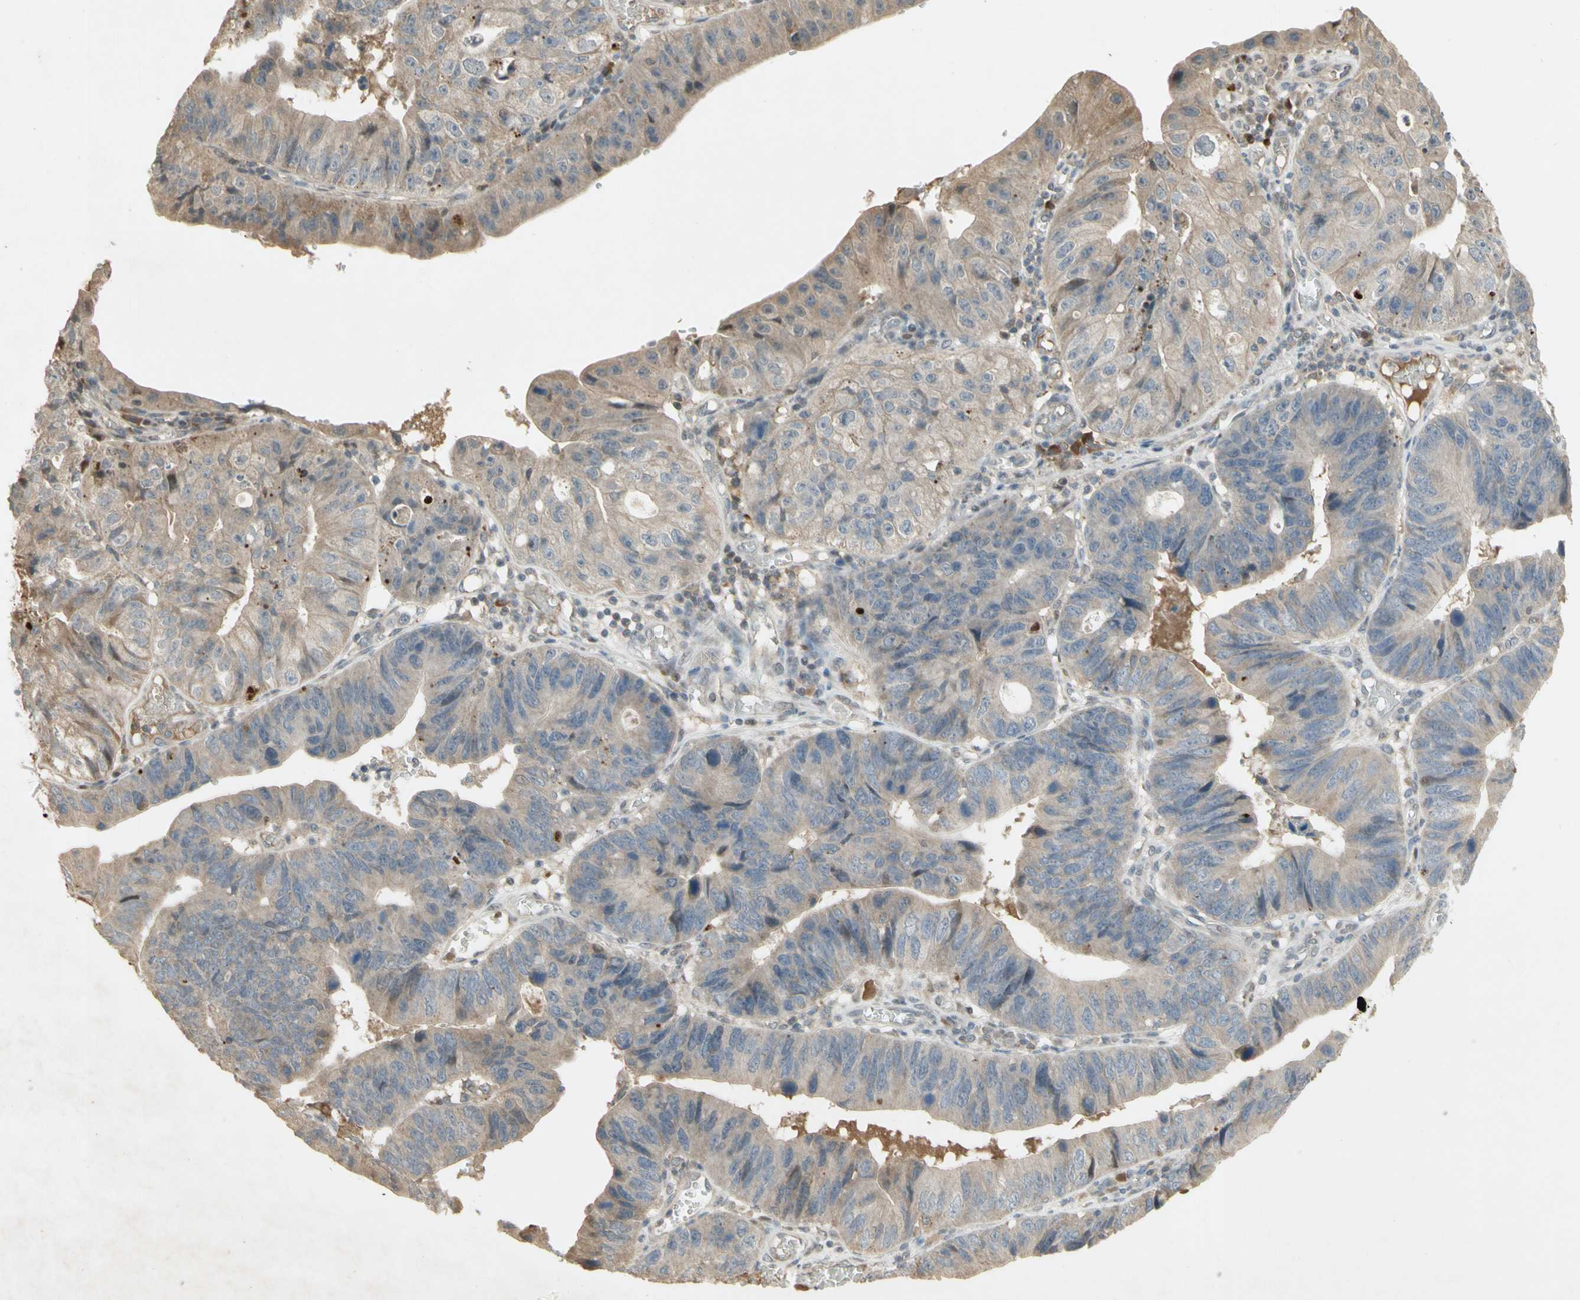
{"staining": {"intensity": "negative", "quantity": "none", "location": "none"}, "tissue": "stomach cancer", "cell_type": "Tumor cells", "image_type": "cancer", "snomed": [{"axis": "morphology", "description": "Adenocarcinoma, NOS"}, {"axis": "topography", "description": "Stomach"}], "caption": "Stomach adenocarcinoma was stained to show a protein in brown. There is no significant staining in tumor cells.", "gene": "NRG4", "patient": {"sex": "male", "age": 59}}